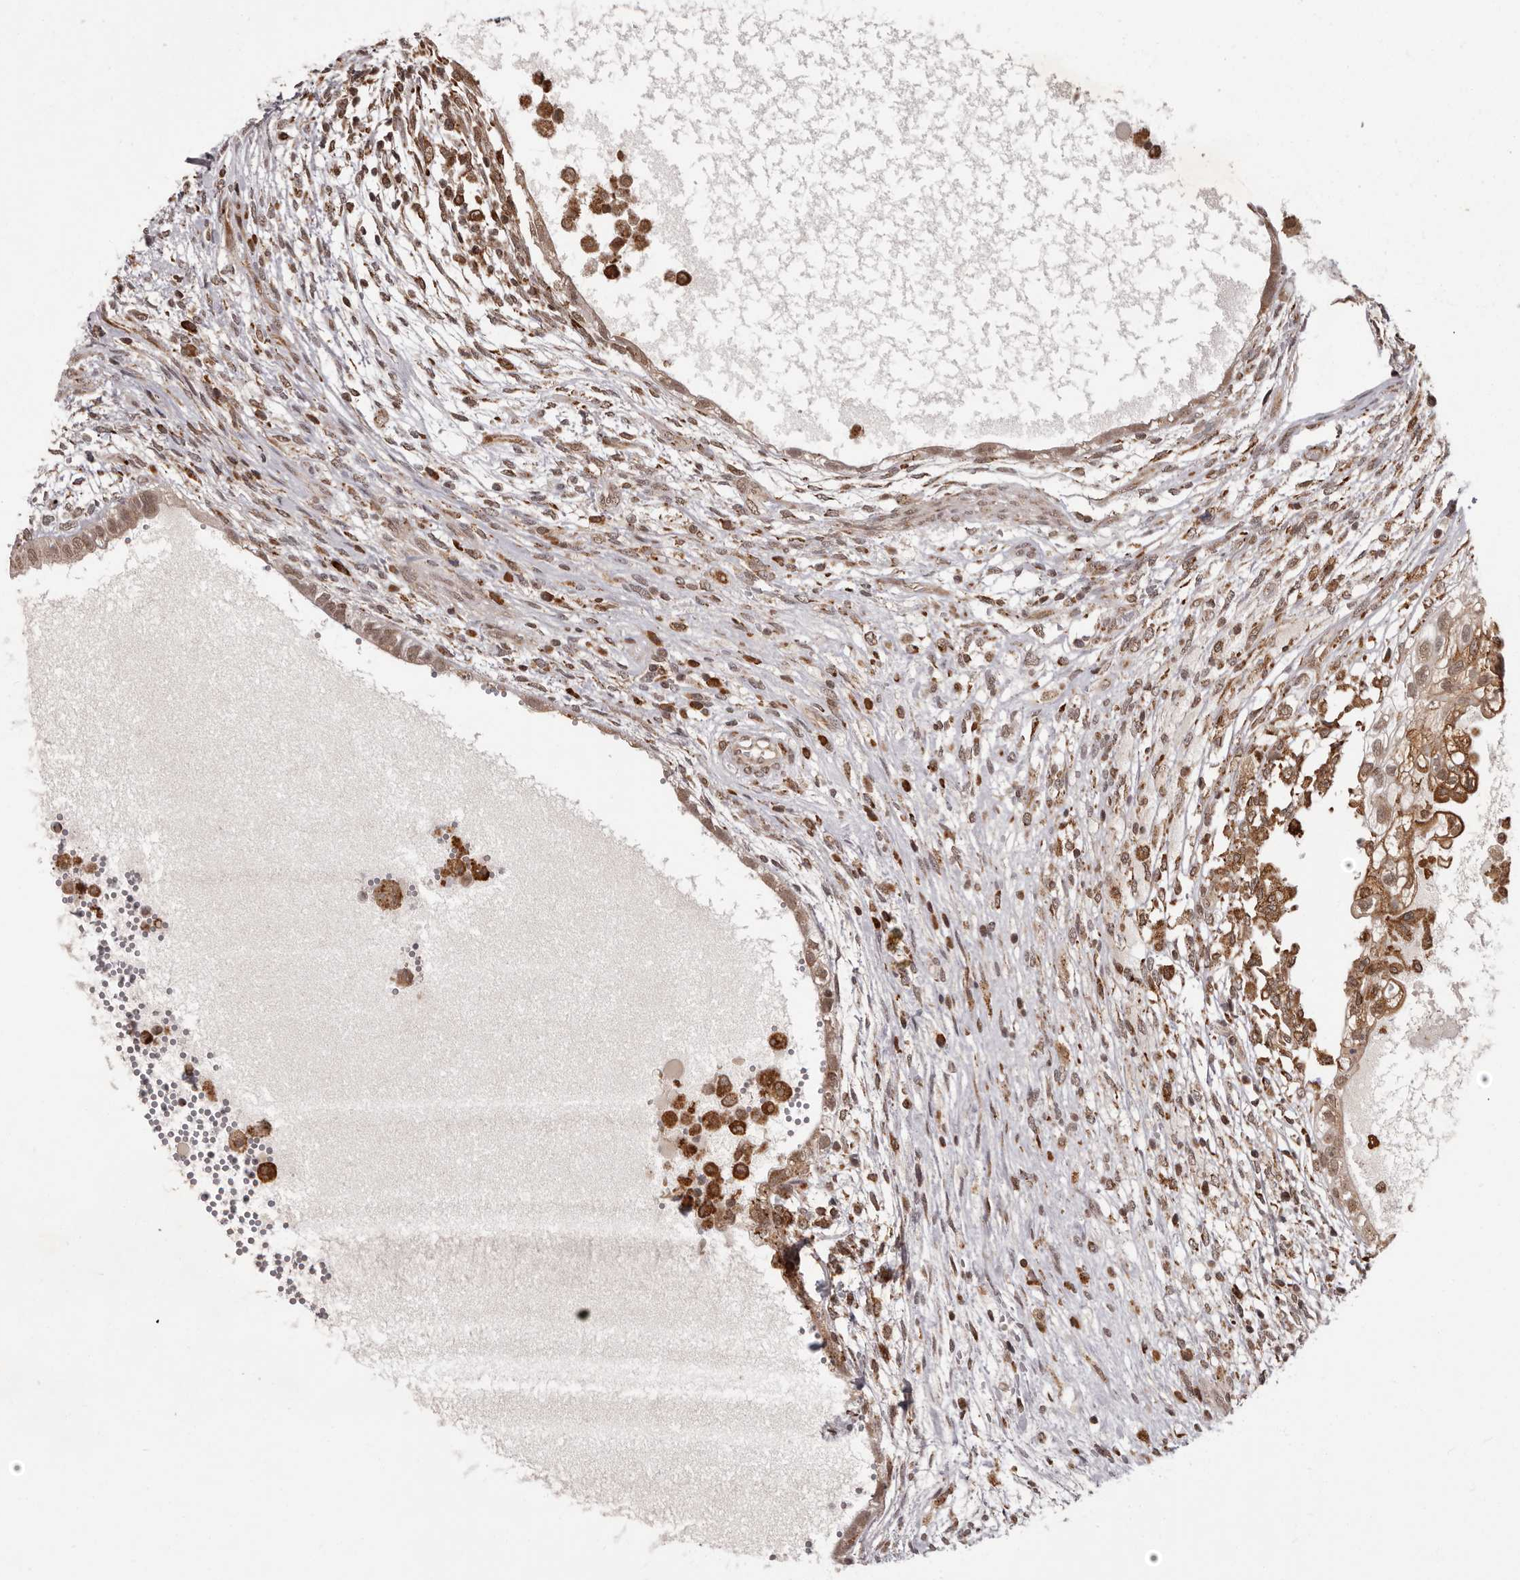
{"staining": {"intensity": "moderate", "quantity": ">75%", "location": "cytoplasmic/membranous,nuclear"}, "tissue": "testis cancer", "cell_type": "Tumor cells", "image_type": "cancer", "snomed": [{"axis": "morphology", "description": "Carcinoma, Embryonal, NOS"}, {"axis": "topography", "description": "Testis"}], "caption": "Tumor cells reveal medium levels of moderate cytoplasmic/membranous and nuclear expression in approximately >75% of cells in human embryonal carcinoma (testis).", "gene": "IL32", "patient": {"sex": "male", "age": 26}}